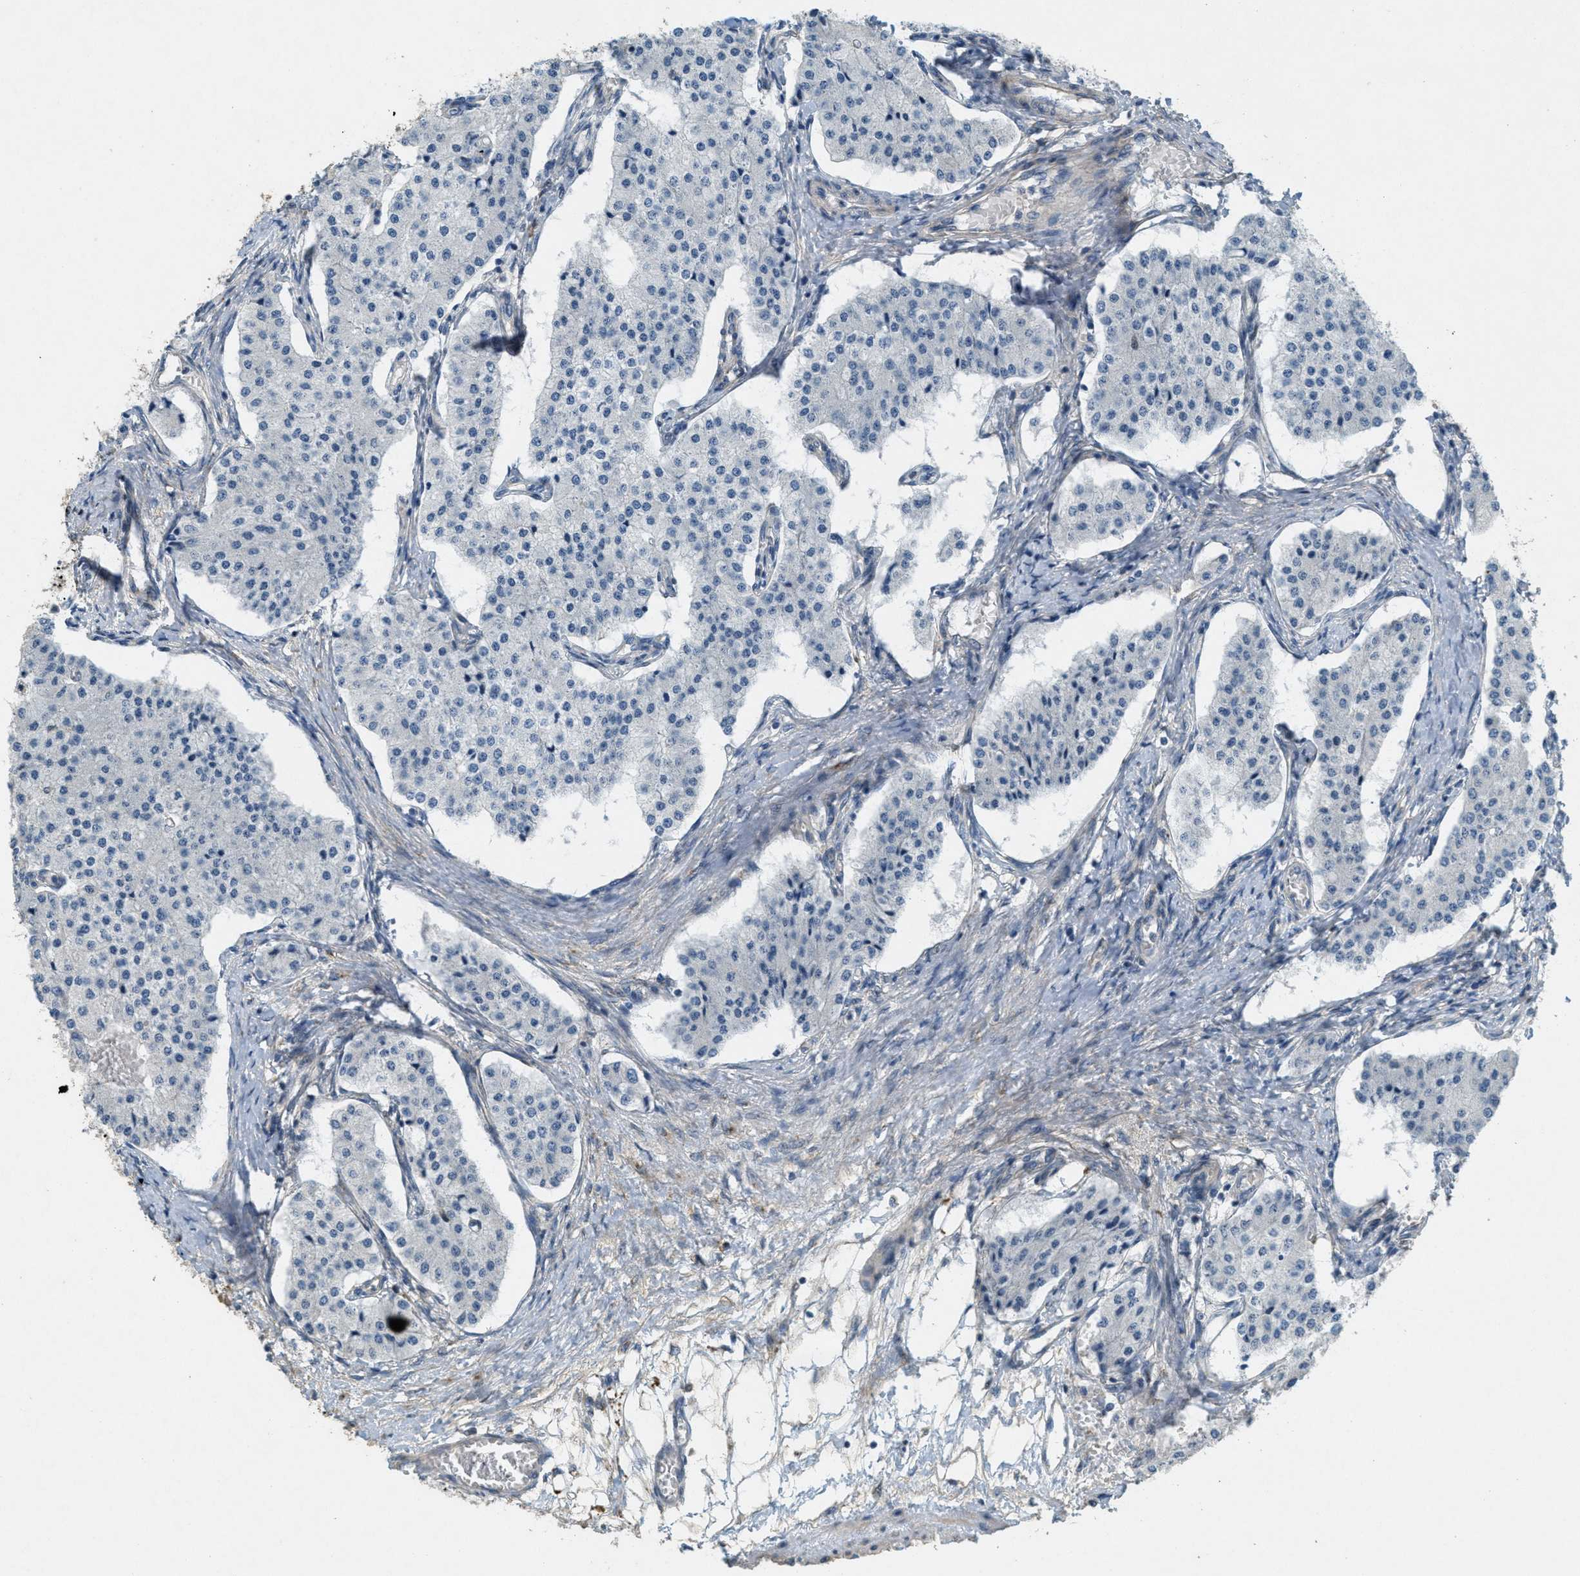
{"staining": {"intensity": "negative", "quantity": "none", "location": "none"}, "tissue": "carcinoid", "cell_type": "Tumor cells", "image_type": "cancer", "snomed": [{"axis": "morphology", "description": "Carcinoid, malignant, NOS"}, {"axis": "topography", "description": "Colon"}], "caption": "Carcinoid (malignant) was stained to show a protein in brown. There is no significant staining in tumor cells.", "gene": "ADCY5", "patient": {"sex": "female", "age": 52}}